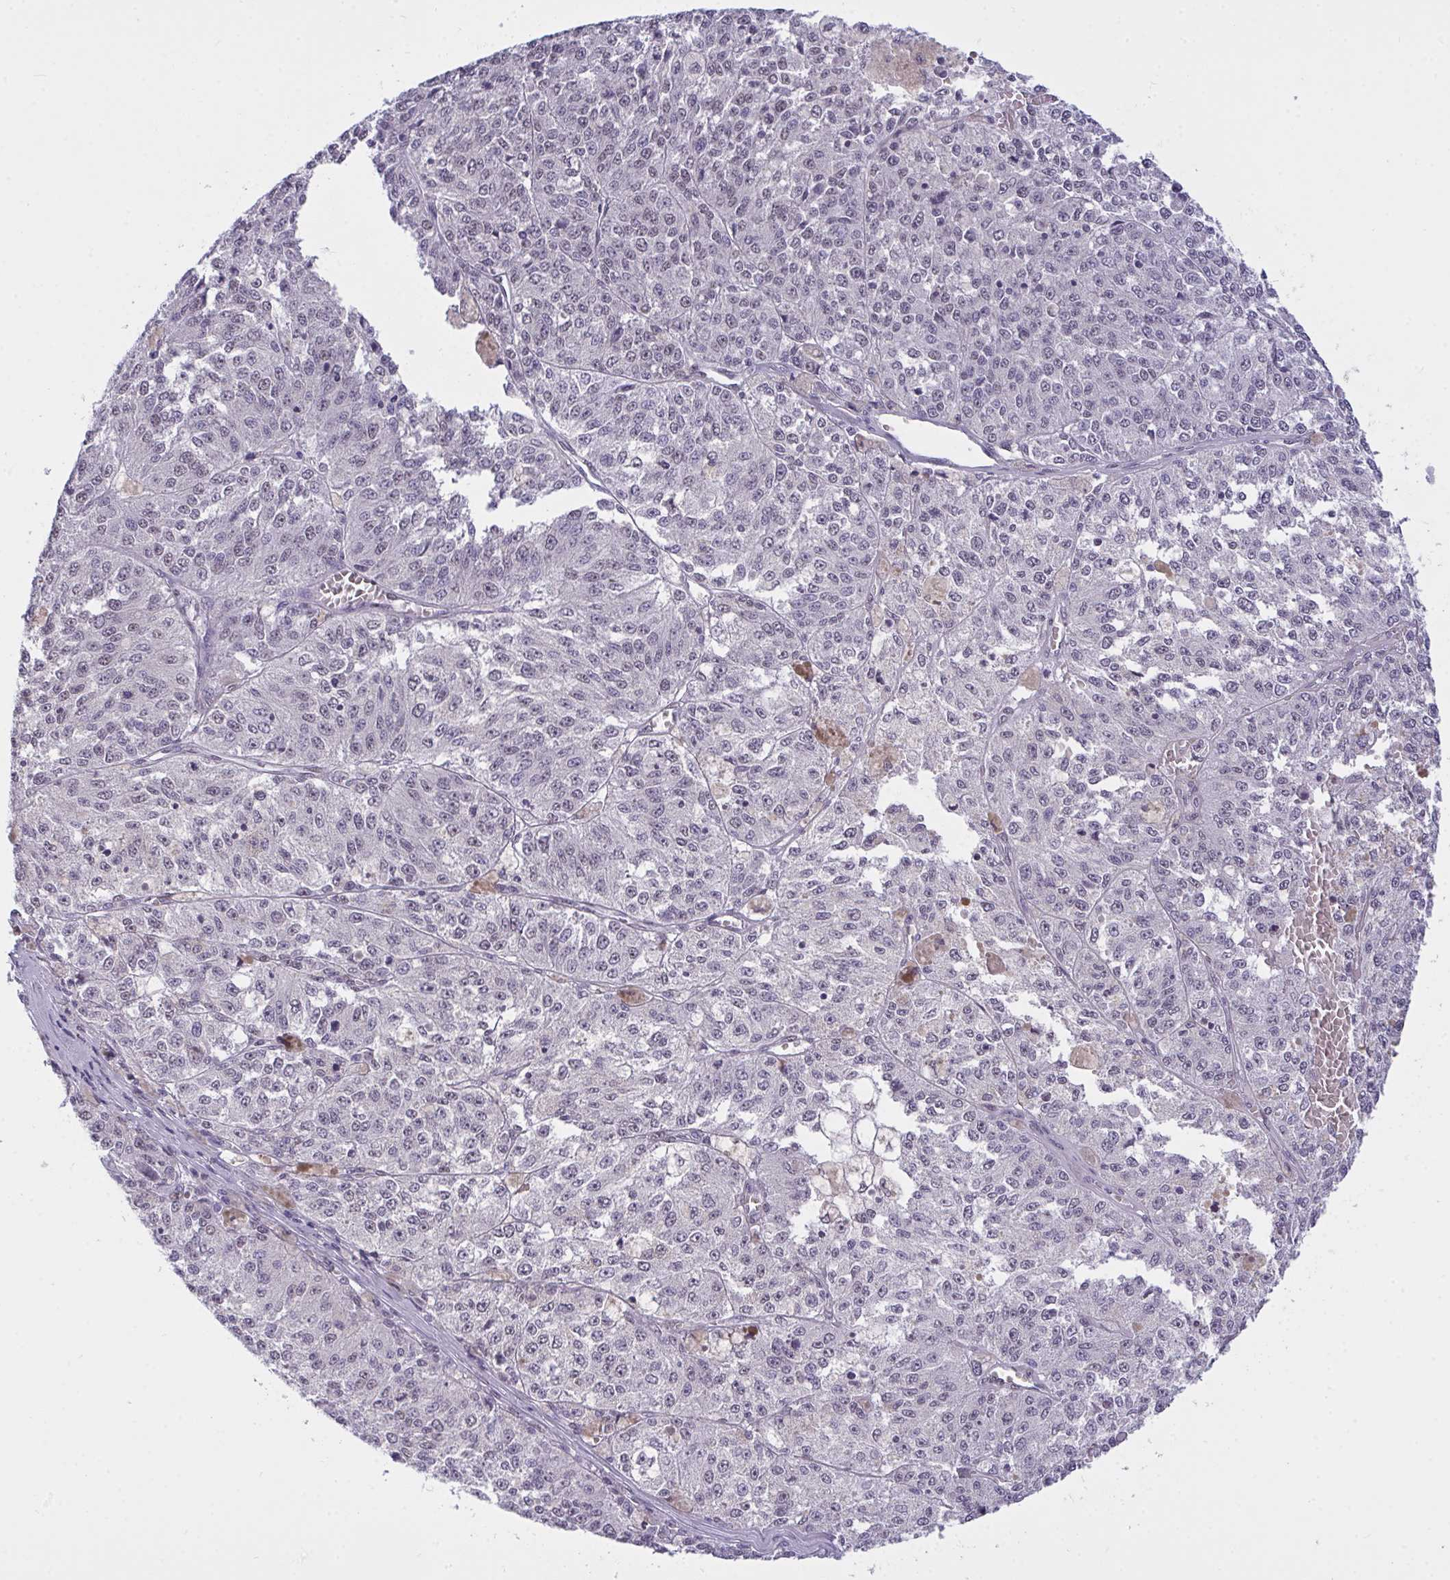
{"staining": {"intensity": "negative", "quantity": "none", "location": "none"}, "tissue": "melanoma", "cell_type": "Tumor cells", "image_type": "cancer", "snomed": [{"axis": "morphology", "description": "Malignant melanoma, Metastatic site"}, {"axis": "topography", "description": "Lymph node"}], "caption": "Immunohistochemical staining of malignant melanoma (metastatic site) exhibits no significant staining in tumor cells.", "gene": "SEMA6B", "patient": {"sex": "female", "age": 64}}